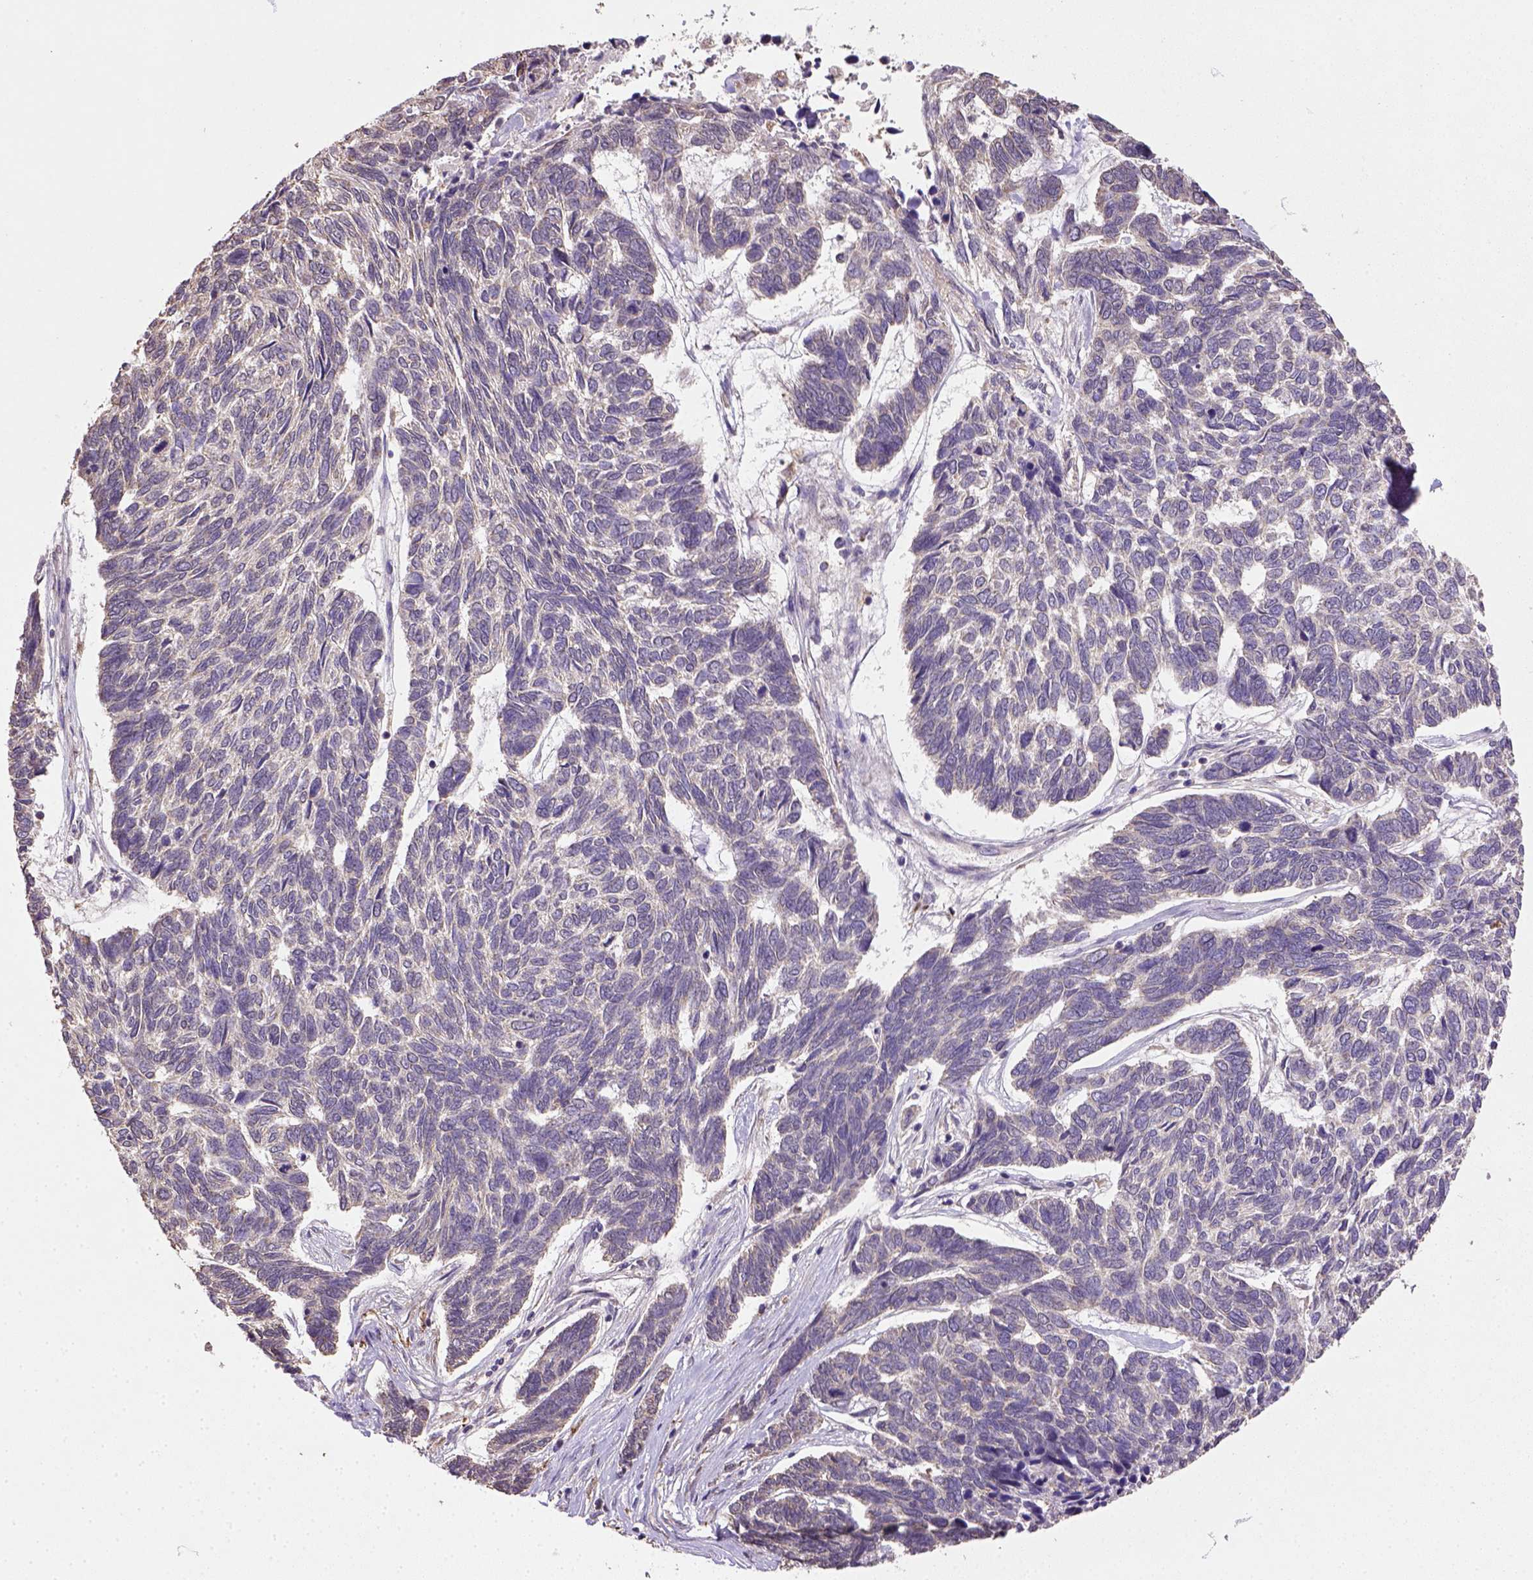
{"staining": {"intensity": "weak", "quantity": "25%-75%", "location": "cytoplasmic/membranous"}, "tissue": "skin cancer", "cell_type": "Tumor cells", "image_type": "cancer", "snomed": [{"axis": "morphology", "description": "Basal cell carcinoma"}, {"axis": "topography", "description": "Skin"}], "caption": "Approximately 25%-75% of tumor cells in skin basal cell carcinoma exhibit weak cytoplasmic/membranous protein staining as visualized by brown immunohistochemical staining.", "gene": "NUDT10", "patient": {"sex": "female", "age": 65}}